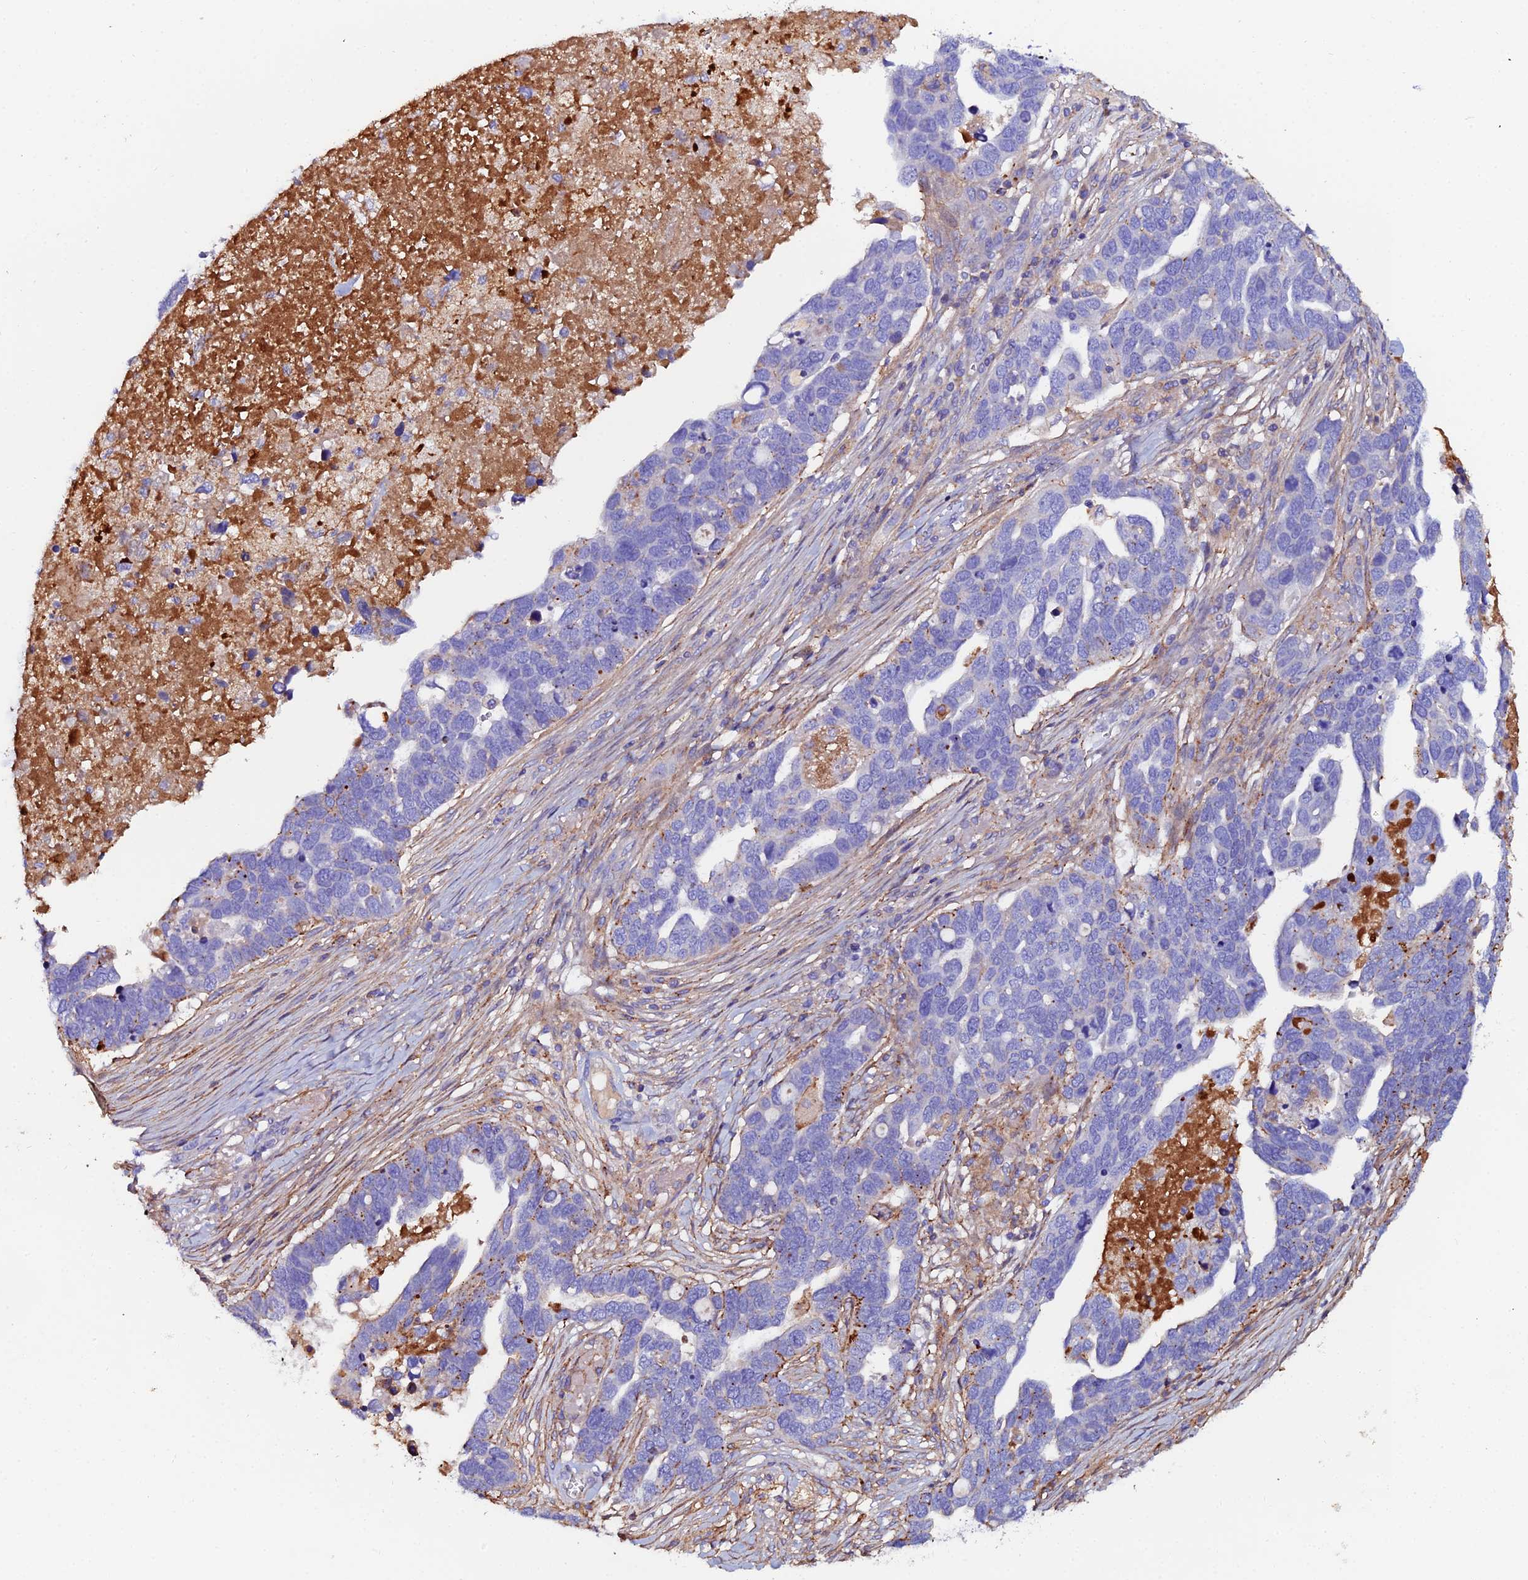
{"staining": {"intensity": "moderate", "quantity": "<25%", "location": "cytoplasmic/membranous"}, "tissue": "ovarian cancer", "cell_type": "Tumor cells", "image_type": "cancer", "snomed": [{"axis": "morphology", "description": "Cystadenocarcinoma, serous, NOS"}, {"axis": "topography", "description": "Ovary"}], "caption": "Immunohistochemistry (IHC) of human ovarian cancer reveals low levels of moderate cytoplasmic/membranous expression in approximately <25% of tumor cells. (Stains: DAB (3,3'-diaminobenzidine) in brown, nuclei in blue, Microscopy: brightfield microscopy at high magnification).", "gene": "C6", "patient": {"sex": "female", "age": 54}}